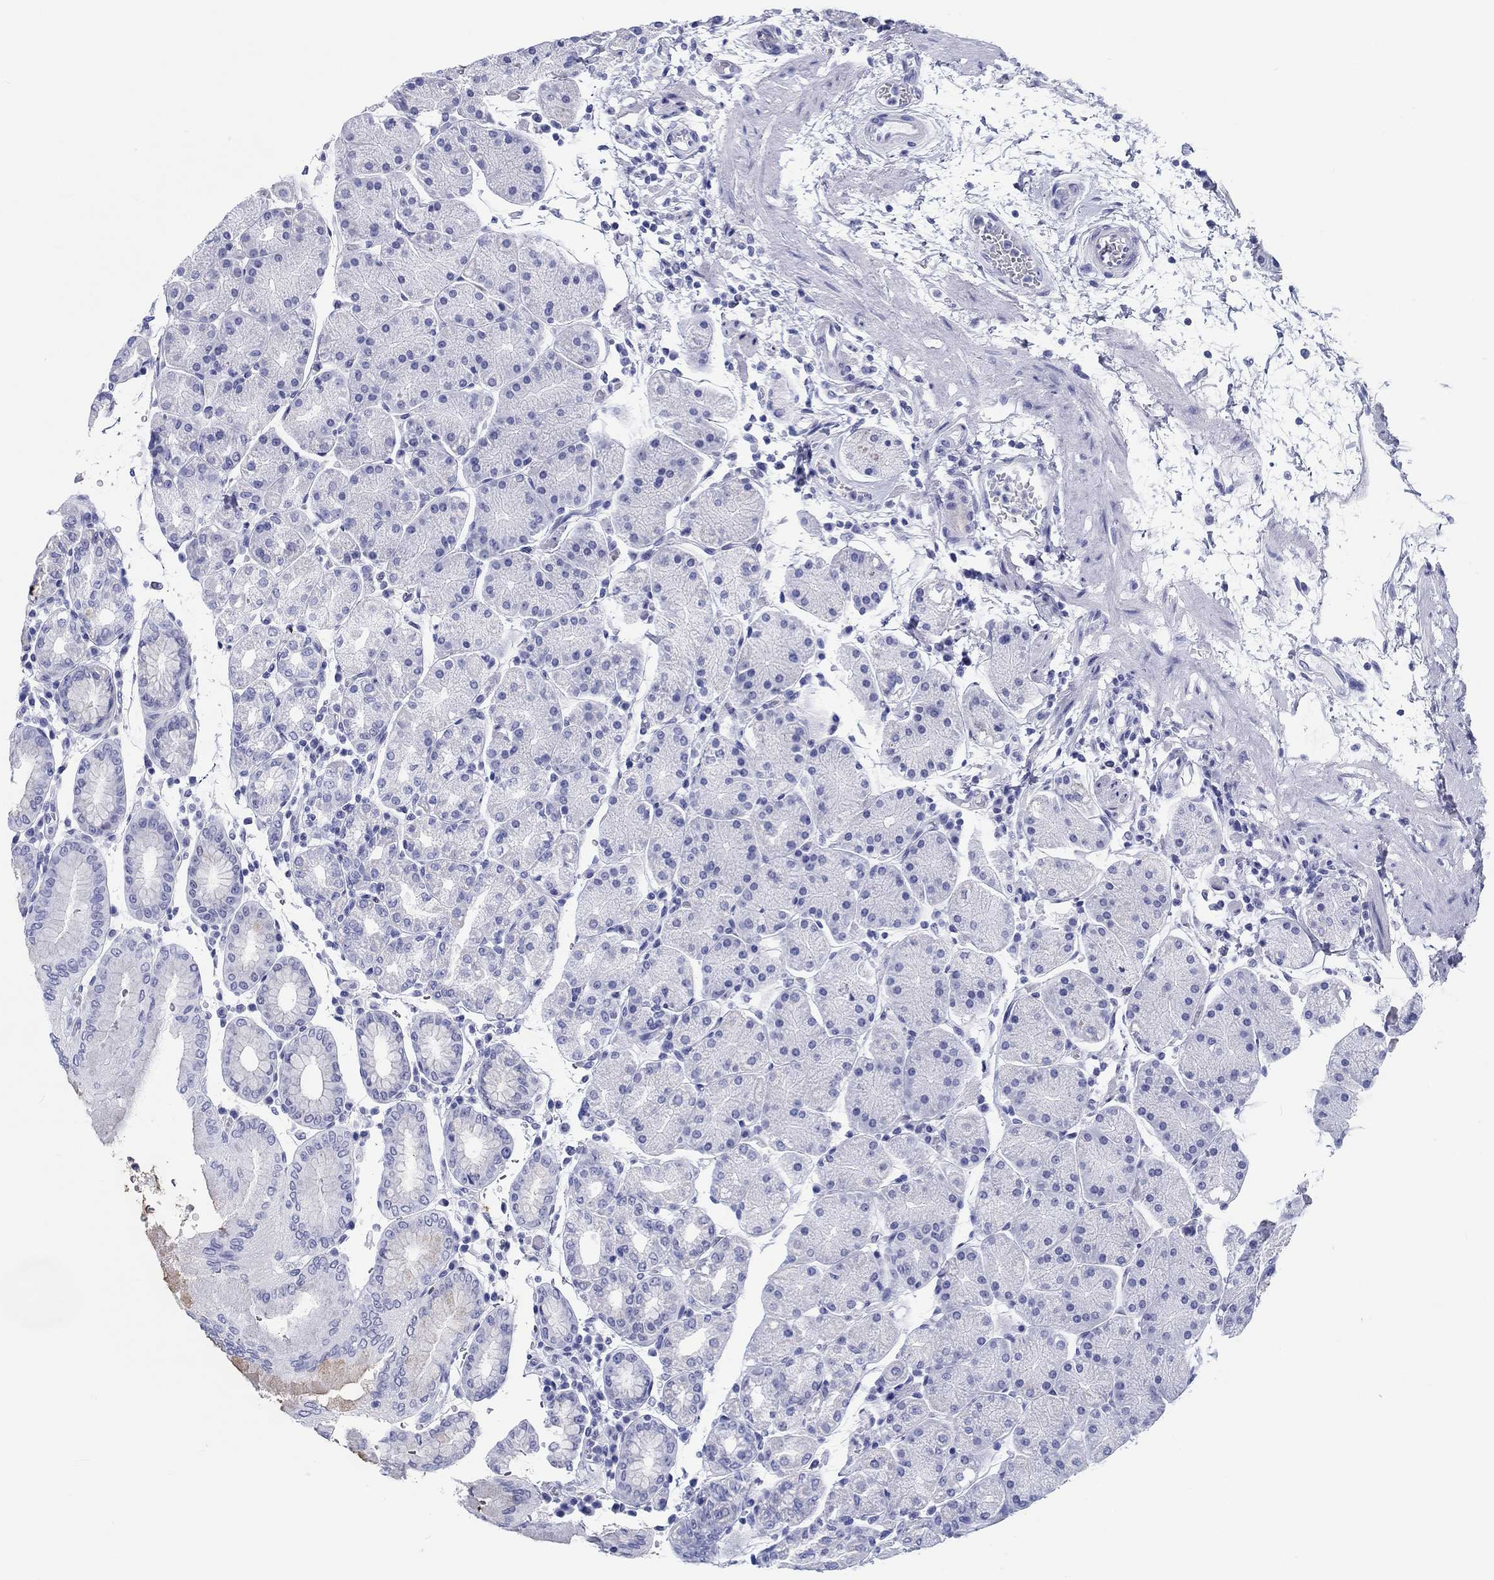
{"staining": {"intensity": "moderate", "quantity": "<25%", "location": "nuclear"}, "tissue": "stomach", "cell_type": "Glandular cells", "image_type": "normal", "snomed": [{"axis": "morphology", "description": "Normal tissue, NOS"}, {"axis": "topography", "description": "Stomach"}], "caption": "Moderate nuclear positivity for a protein is appreciated in approximately <25% of glandular cells of benign stomach using IHC.", "gene": "H1", "patient": {"sex": "male", "age": 54}}